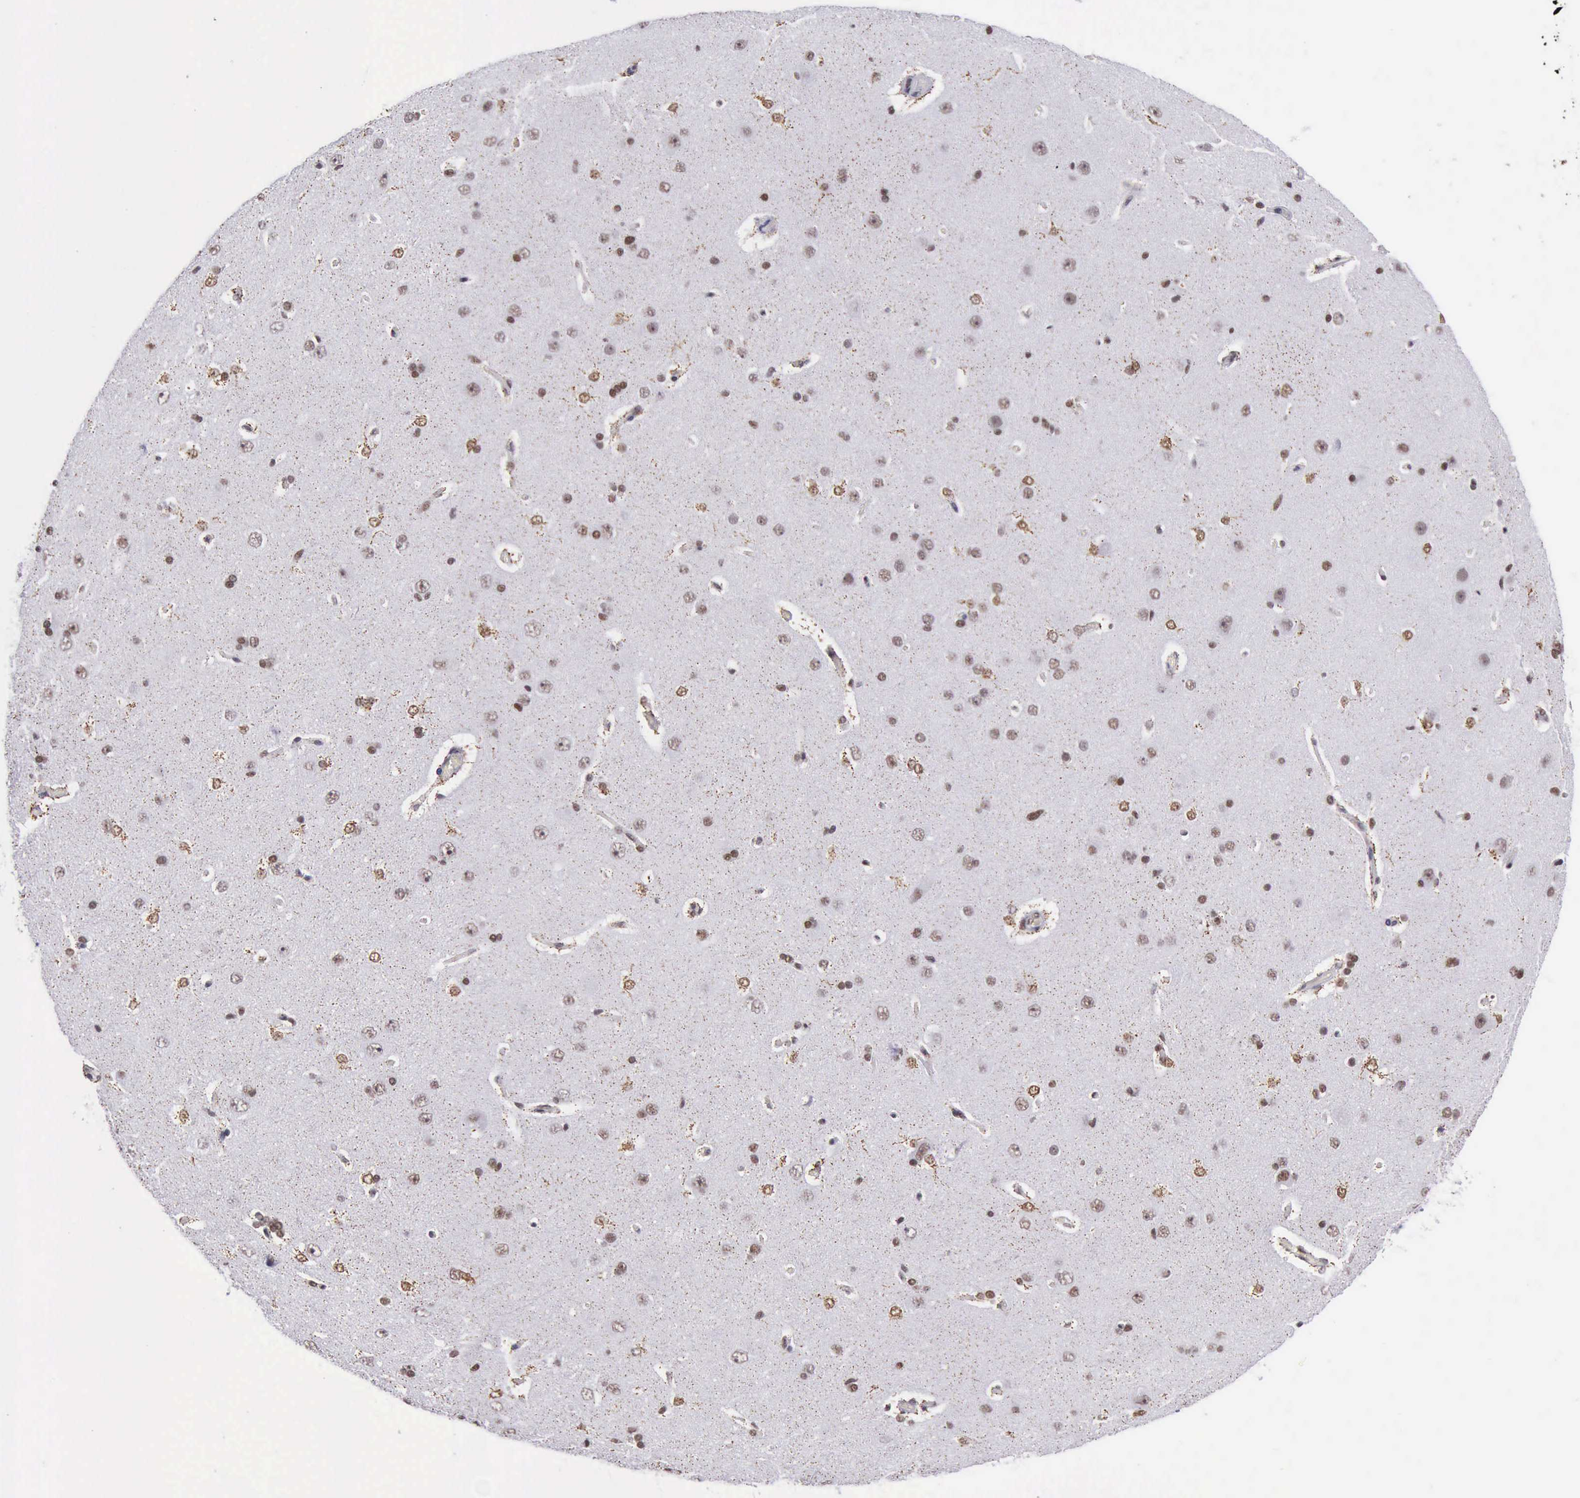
{"staining": {"intensity": "negative", "quantity": "none", "location": "none"}, "tissue": "cerebral cortex", "cell_type": "Endothelial cells", "image_type": "normal", "snomed": [{"axis": "morphology", "description": "Normal tissue, NOS"}, {"axis": "topography", "description": "Cerebral cortex"}], "caption": "Immunohistochemistry (IHC) histopathology image of unremarkable cerebral cortex stained for a protein (brown), which demonstrates no staining in endothelial cells.", "gene": "ERCC4", "patient": {"sex": "female", "age": 45}}